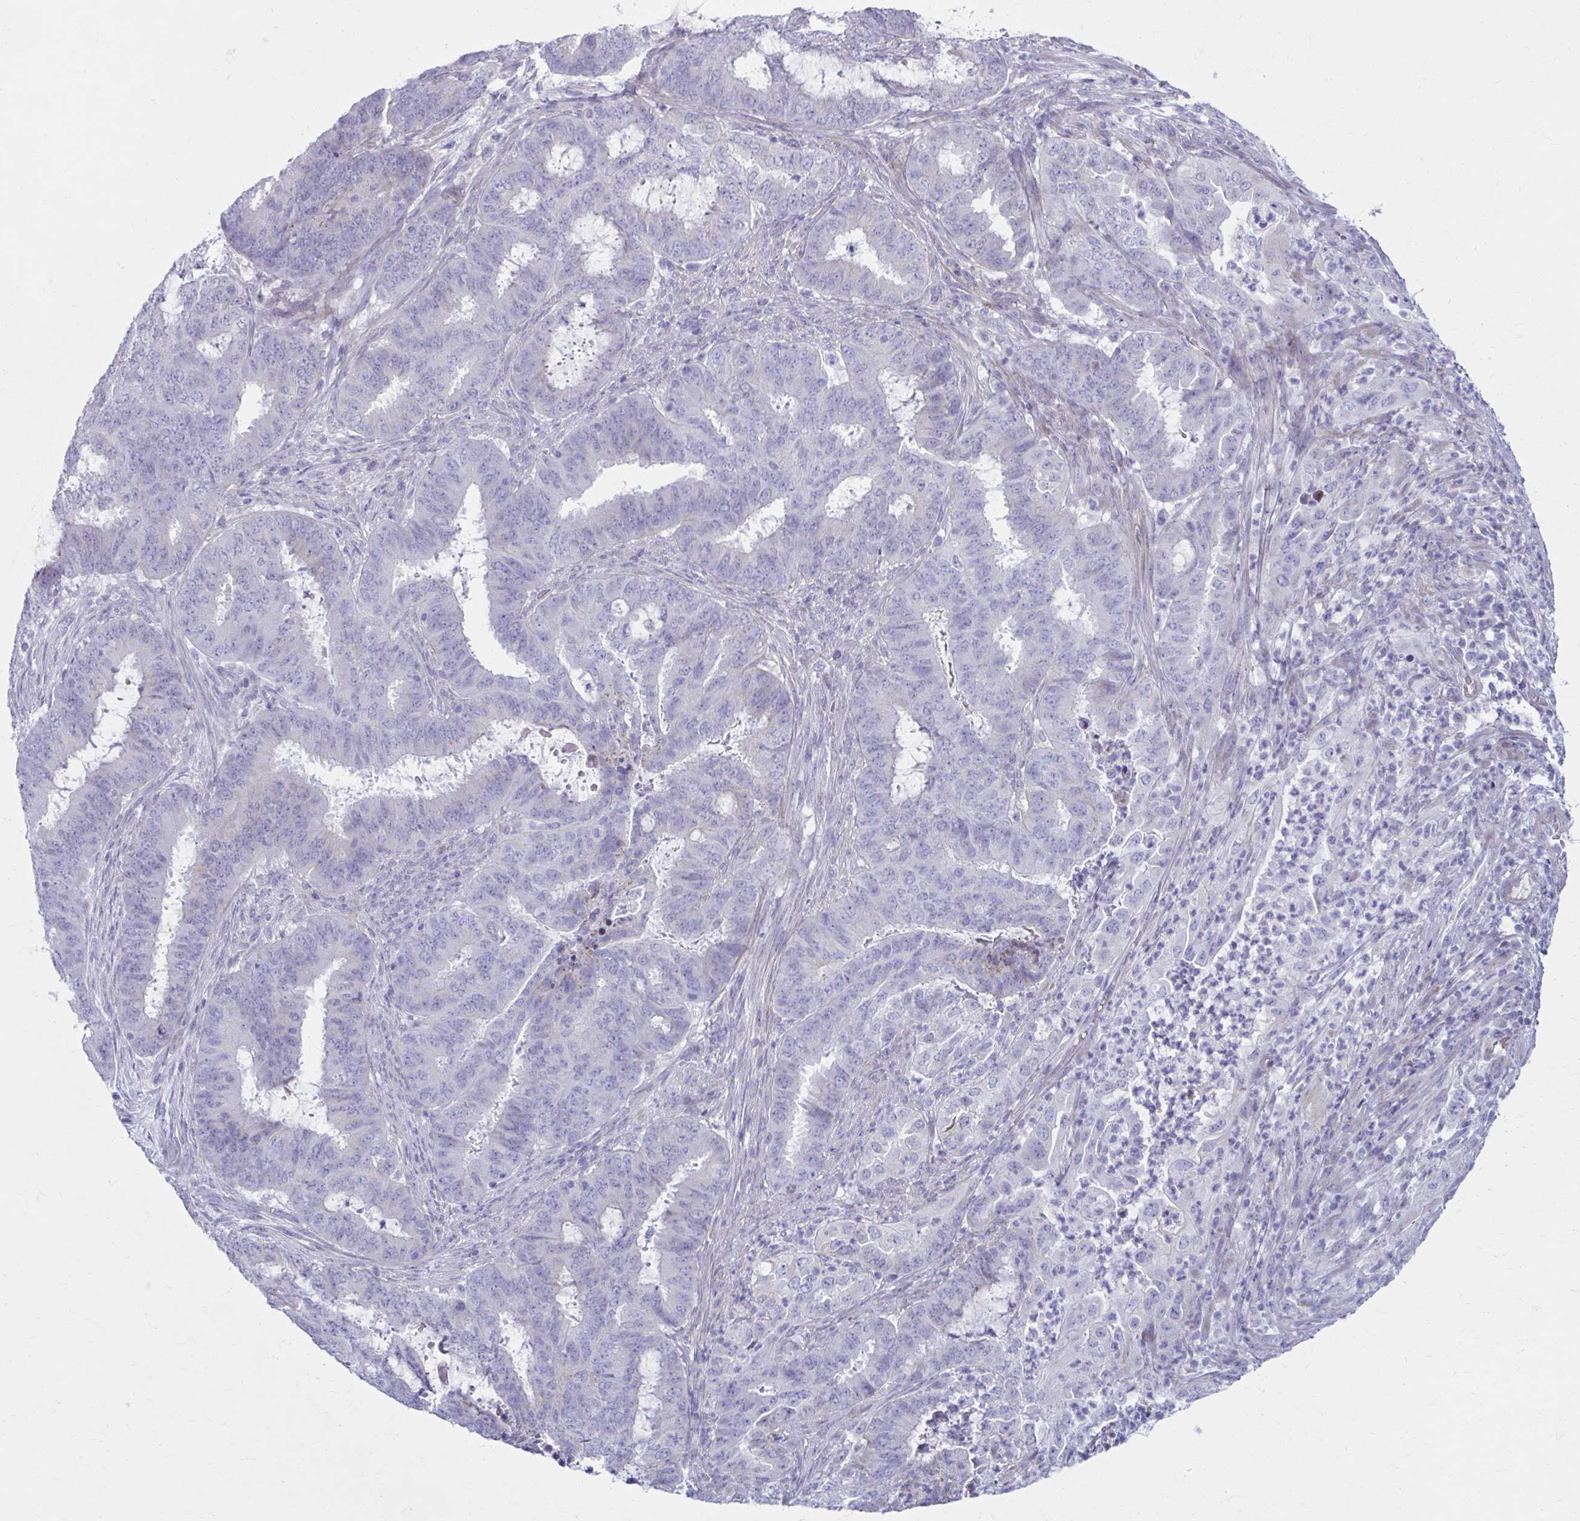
{"staining": {"intensity": "negative", "quantity": "none", "location": "none"}, "tissue": "endometrial cancer", "cell_type": "Tumor cells", "image_type": "cancer", "snomed": [{"axis": "morphology", "description": "Adenocarcinoma, NOS"}, {"axis": "topography", "description": "Endometrium"}], "caption": "The immunohistochemistry micrograph has no significant positivity in tumor cells of endometrial cancer tissue.", "gene": "MSMO1", "patient": {"sex": "female", "age": 51}}